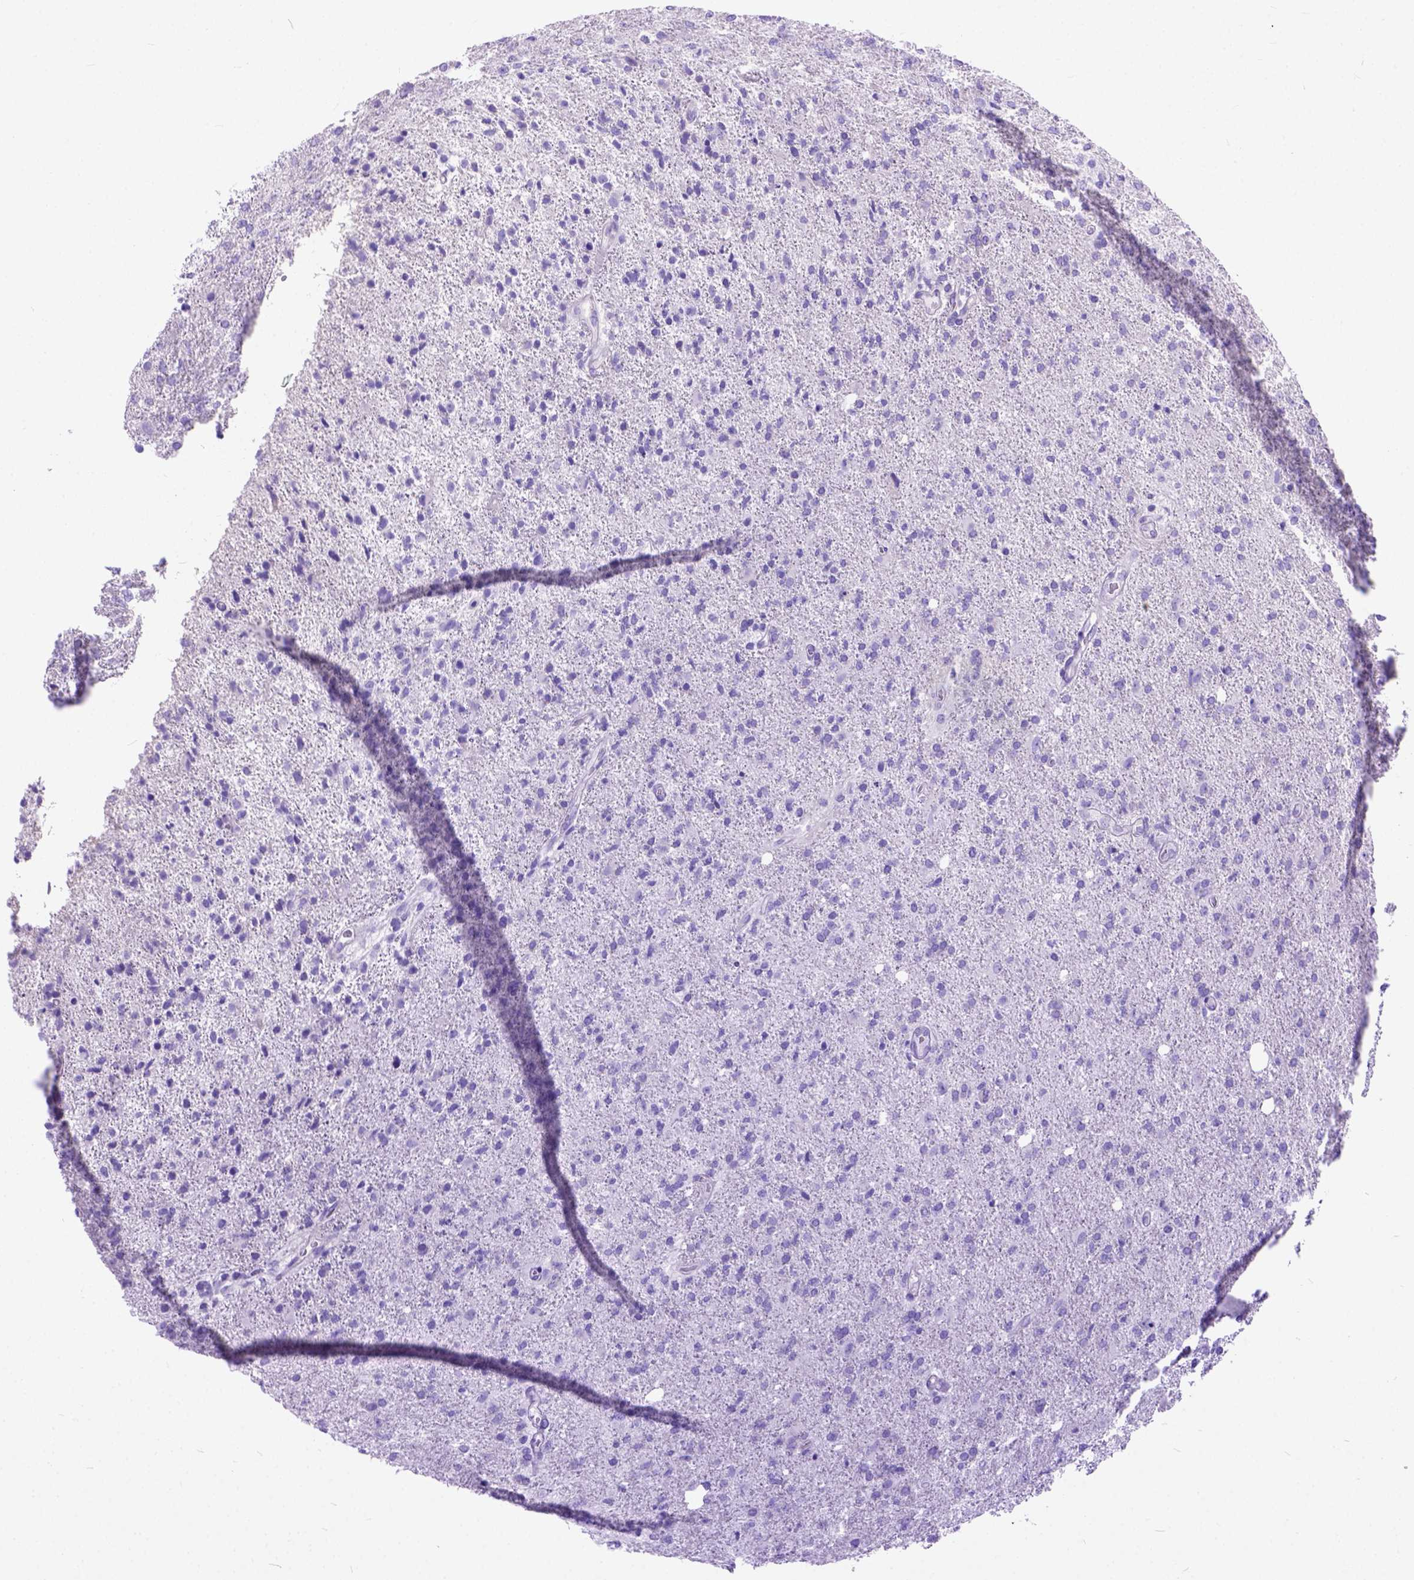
{"staining": {"intensity": "negative", "quantity": "none", "location": "none"}, "tissue": "glioma", "cell_type": "Tumor cells", "image_type": "cancer", "snomed": [{"axis": "morphology", "description": "Glioma, malignant, High grade"}, {"axis": "topography", "description": "Cerebral cortex"}], "caption": "The photomicrograph shows no staining of tumor cells in glioma.", "gene": "ODAD3", "patient": {"sex": "male", "age": 70}}